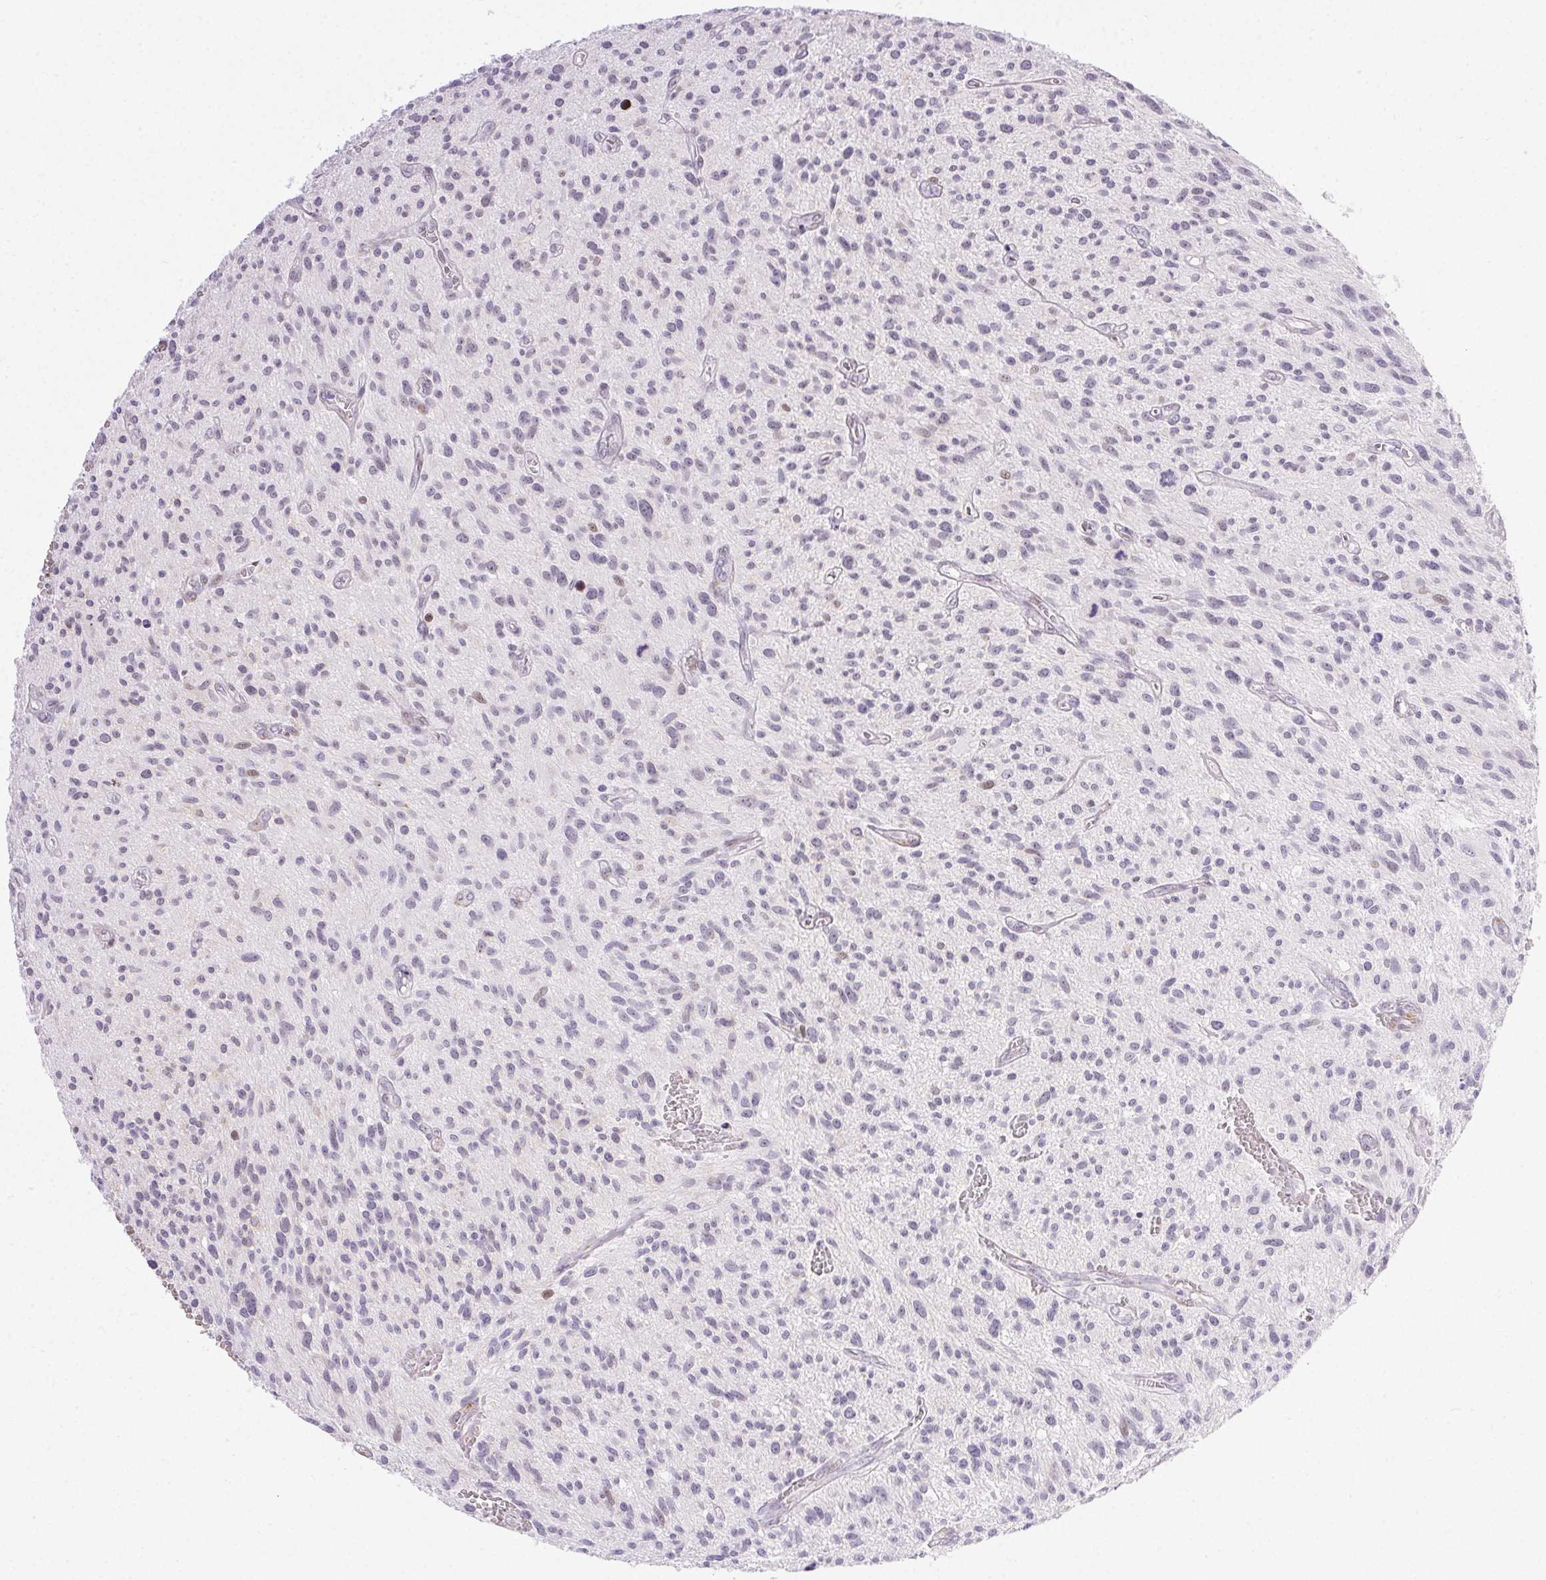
{"staining": {"intensity": "weak", "quantity": "<25%", "location": "nuclear"}, "tissue": "glioma", "cell_type": "Tumor cells", "image_type": "cancer", "snomed": [{"axis": "morphology", "description": "Glioma, malignant, High grade"}, {"axis": "topography", "description": "Brain"}], "caption": "An image of glioma stained for a protein demonstrates no brown staining in tumor cells. (Brightfield microscopy of DAB (3,3'-diaminobenzidine) immunohistochemistry at high magnification).", "gene": "PDZD2", "patient": {"sex": "male", "age": 75}}